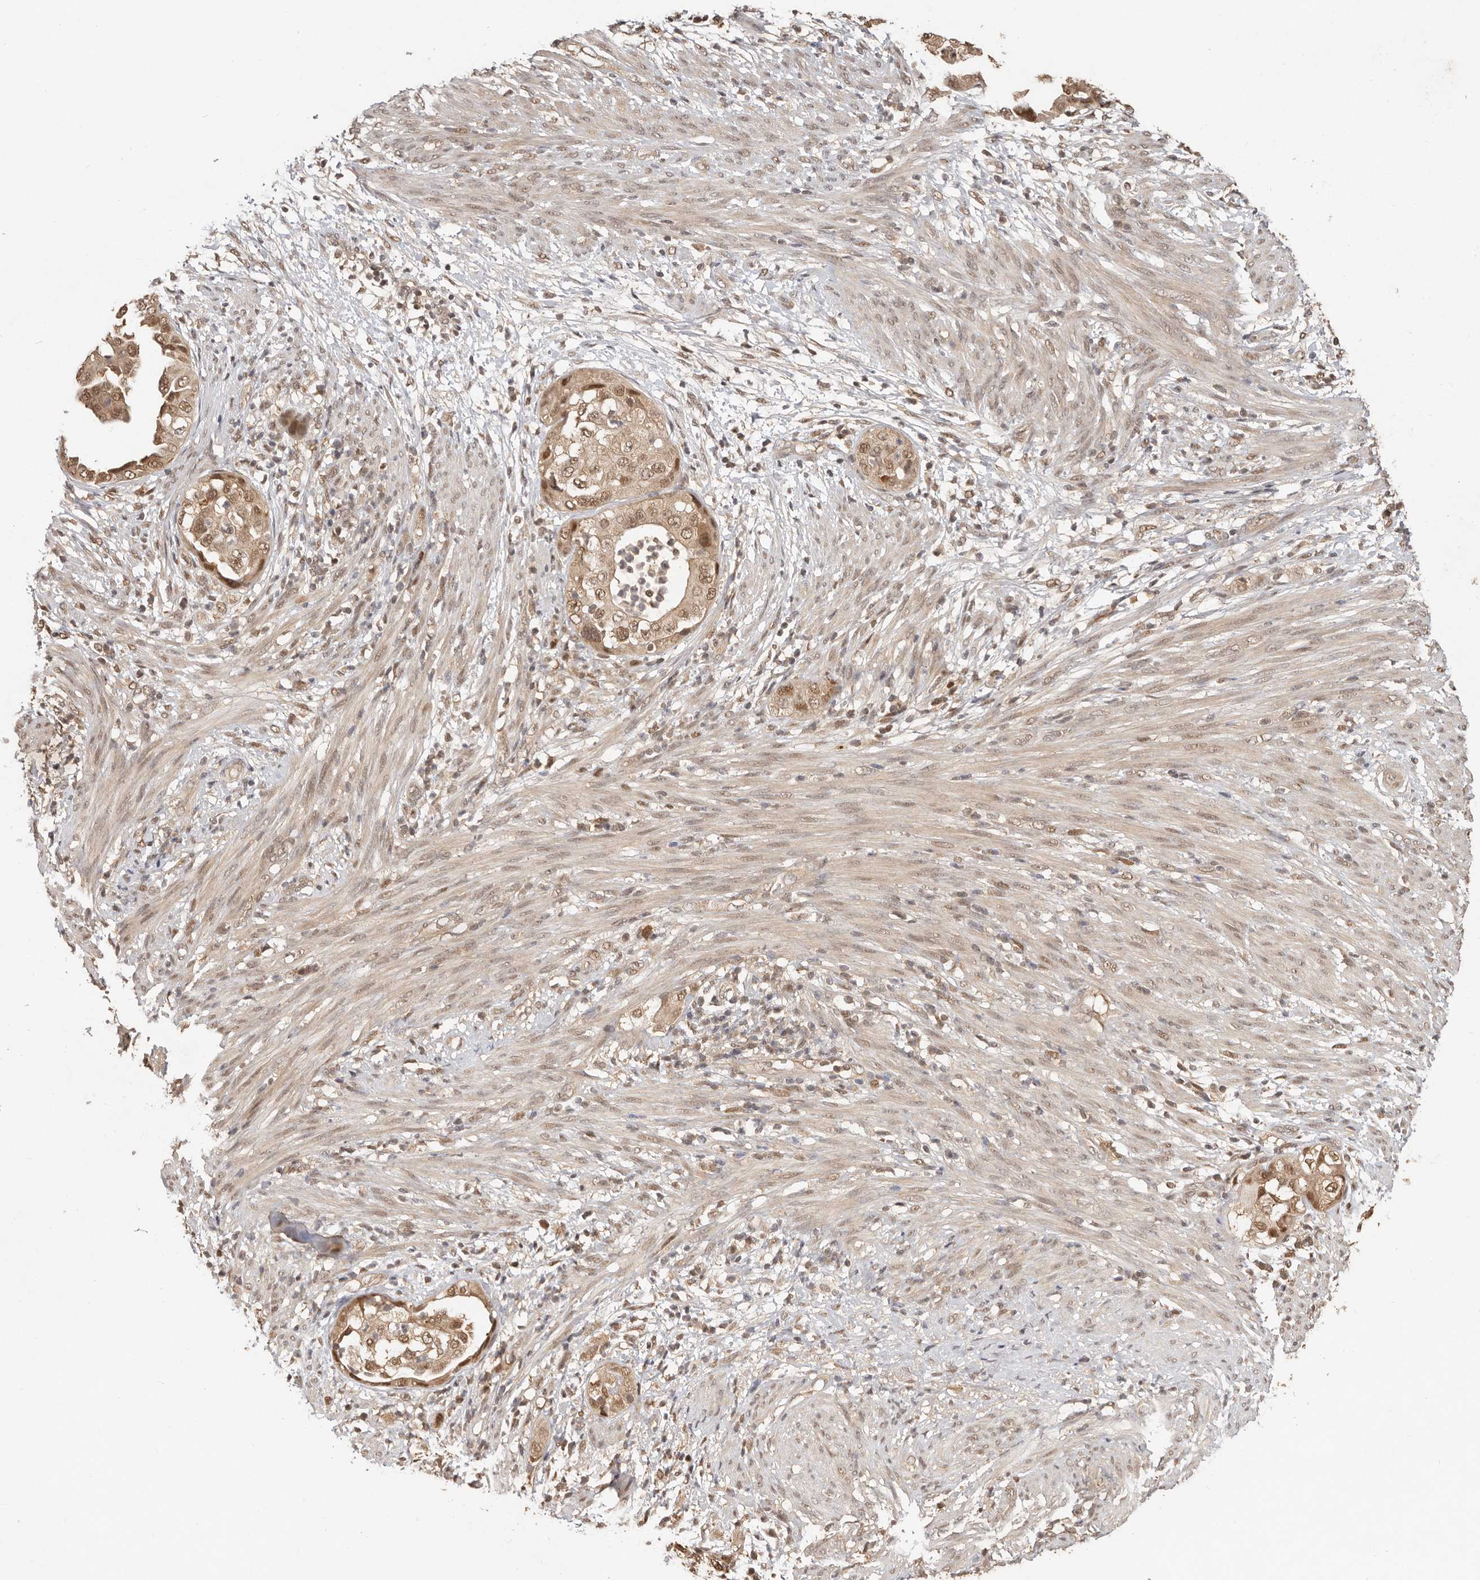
{"staining": {"intensity": "moderate", "quantity": ">75%", "location": "cytoplasmic/membranous,nuclear"}, "tissue": "endometrial cancer", "cell_type": "Tumor cells", "image_type": "cancer", "snomed": [{"axis": "morphology", "description": "Adenocarcinoma, NOS"}, {"axis": "topography", "description": "Endometrium"}], "caption": "The photomicrograph reveals a brown stain indicating the presence of a protein in the cytoplasmic/membranous and nuclear of tumor cells in endometrial adenocarcinoma.", "gene": "PSMA5", "patient": {"sex": "female", "age": 85}}